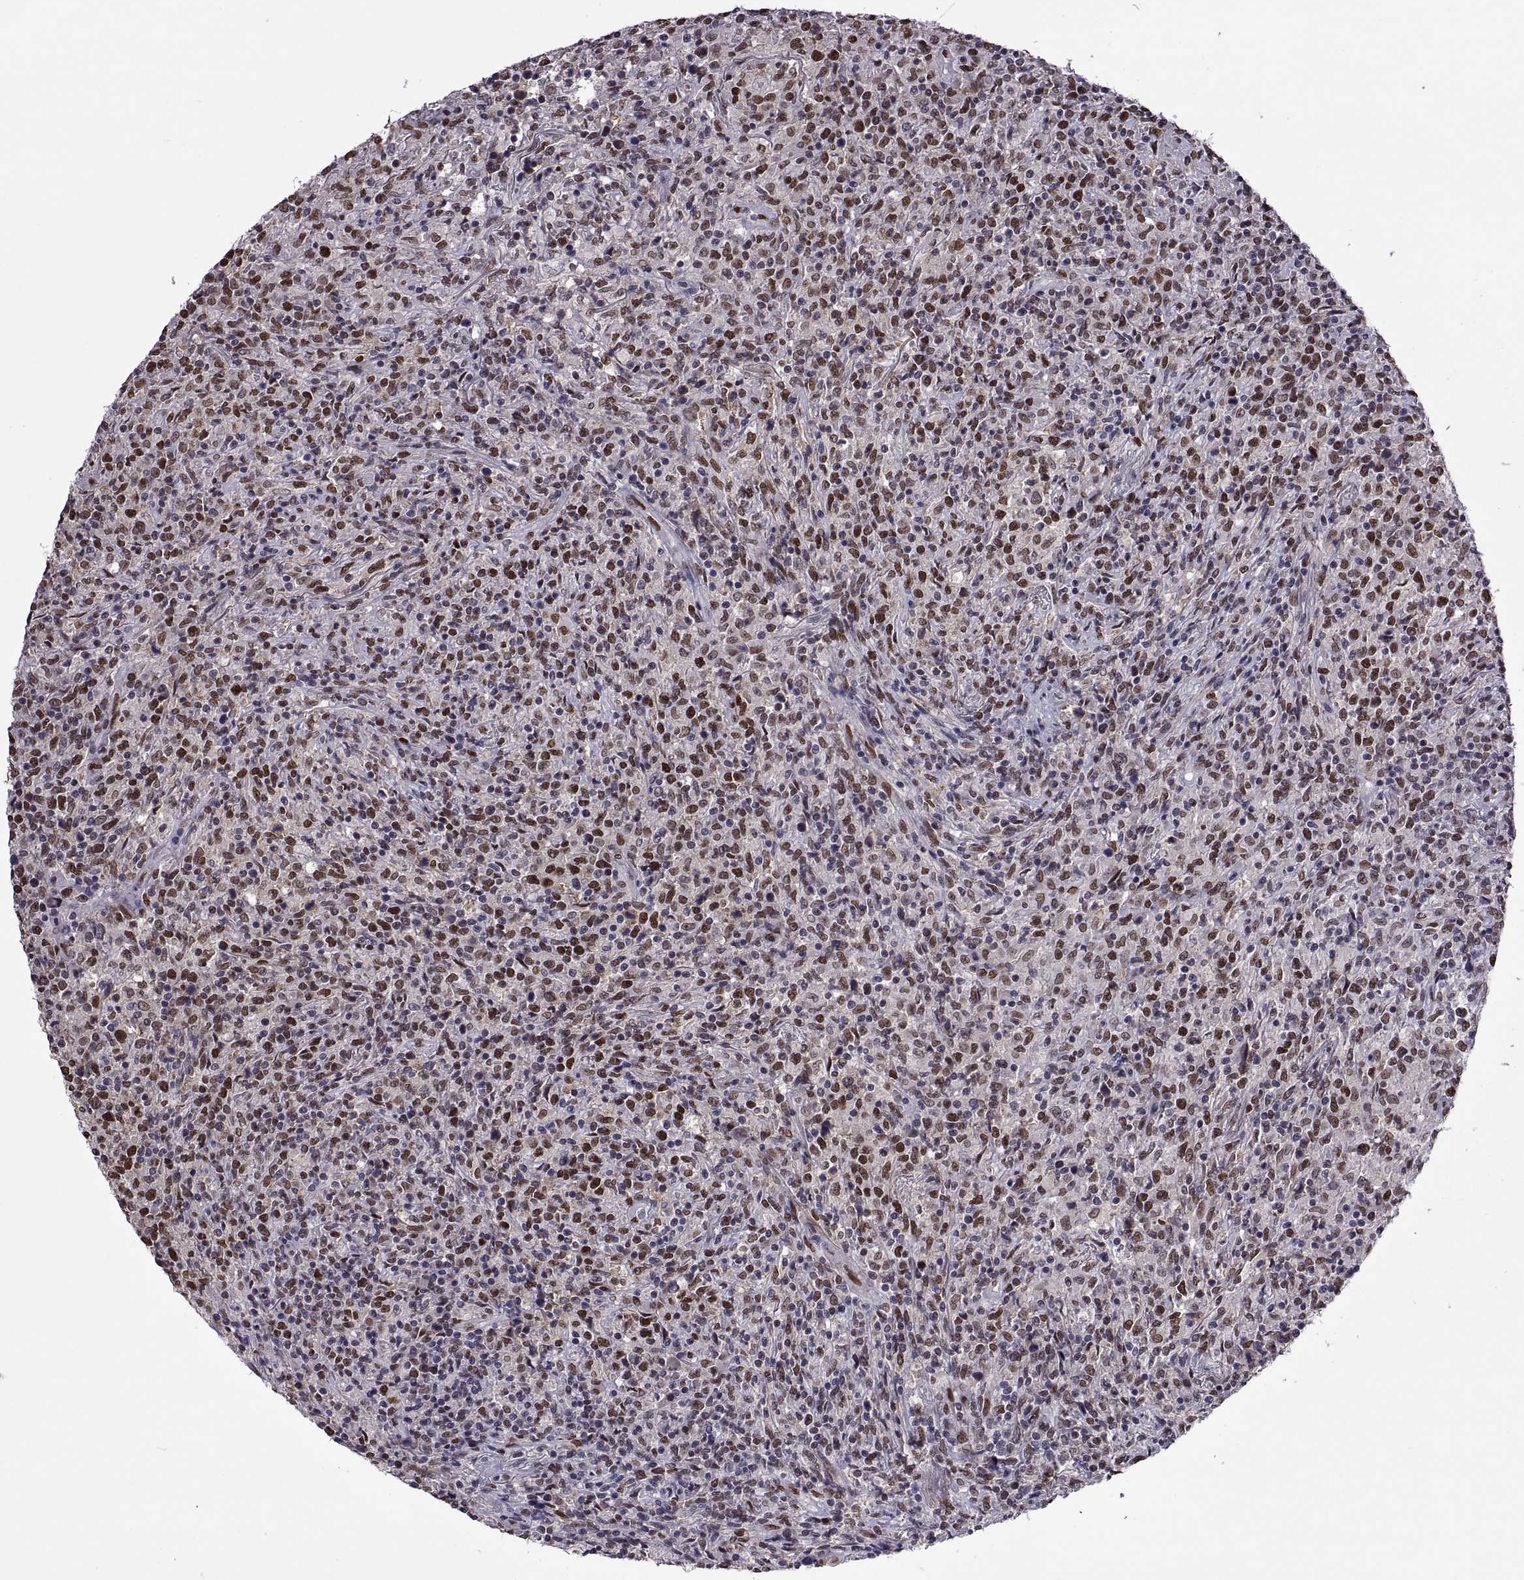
{"staining": {"intensity": "moderate", "quantity": ">75%", "location": "nuclear"}, "tissue": "lymphoma", "cell_type": "Tumor cells", "image_type": "cancer", "snomed": [{"axis": "morphology", "description": "Malignant lymphoma, non-Hodgkin's type, High grade"}, {"axis": "topography", "description": "Lung"}], "caption": "Tumor cells display medium levels of moderate nuclear expression in about >75% of cells in lymphoma.", "gene": "NR4A1", "patient": {"sex": "male", "age": 79}}